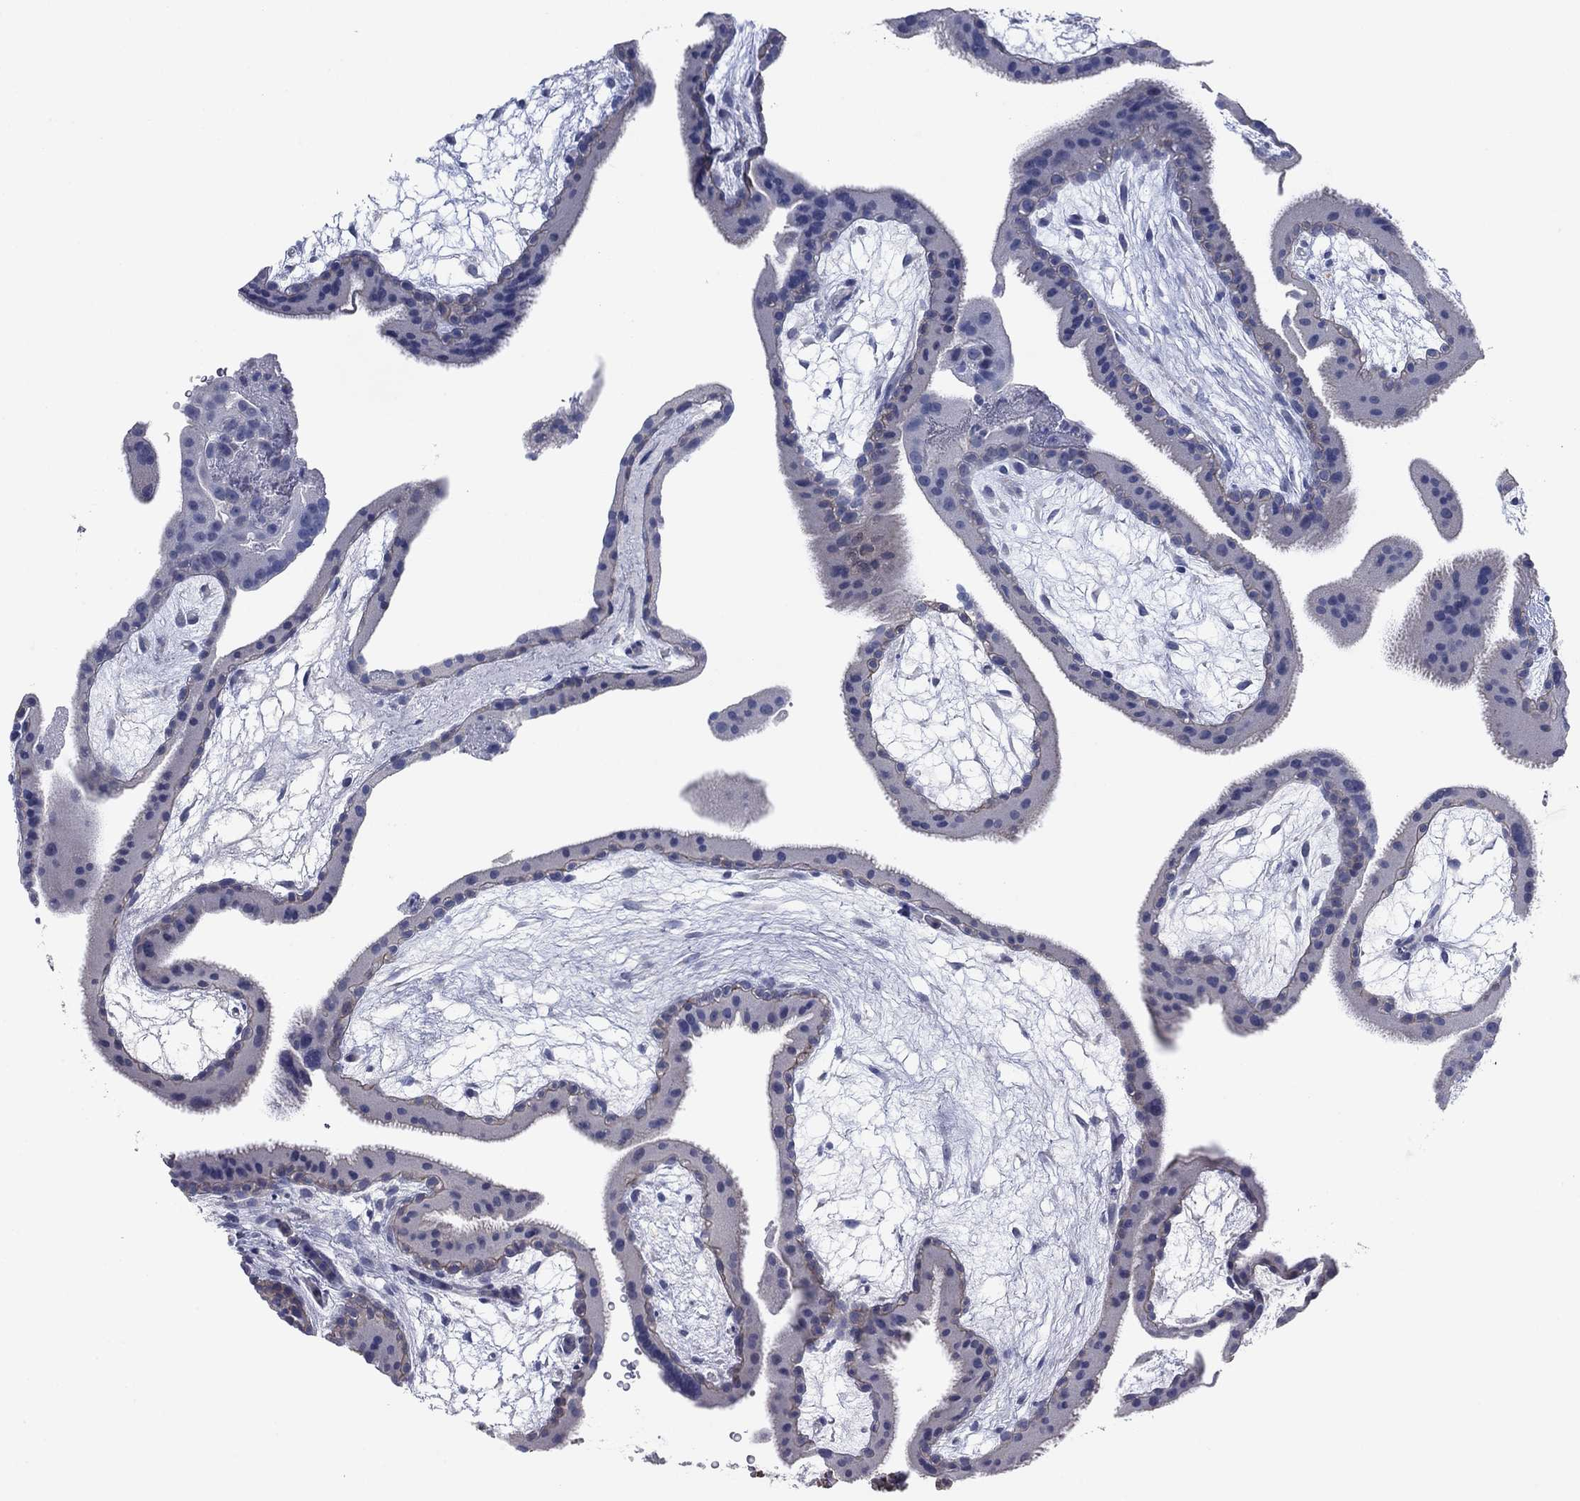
{"staining": {"intensity": "negative", "quantity": "none", "location": "none"}, "tissue": "placenta", "cell_type": "Decidual cells", "image_type": "normal", "snomed": [{"axis": "morphology", "description": "Normal tissue, NOS"}, {"axis": "topography", "description": "Placenta"}], "caption": "High magnification brightfield microscopy of unremarkable placenta stained with DAB (3,3'-diaminobenzidine) (brown) and counterstained with hematoxylin (blue): decidual cells show no significant staining.", "gene": "CNTNAP4", "patient": {"sex": "female", "age": 19}}